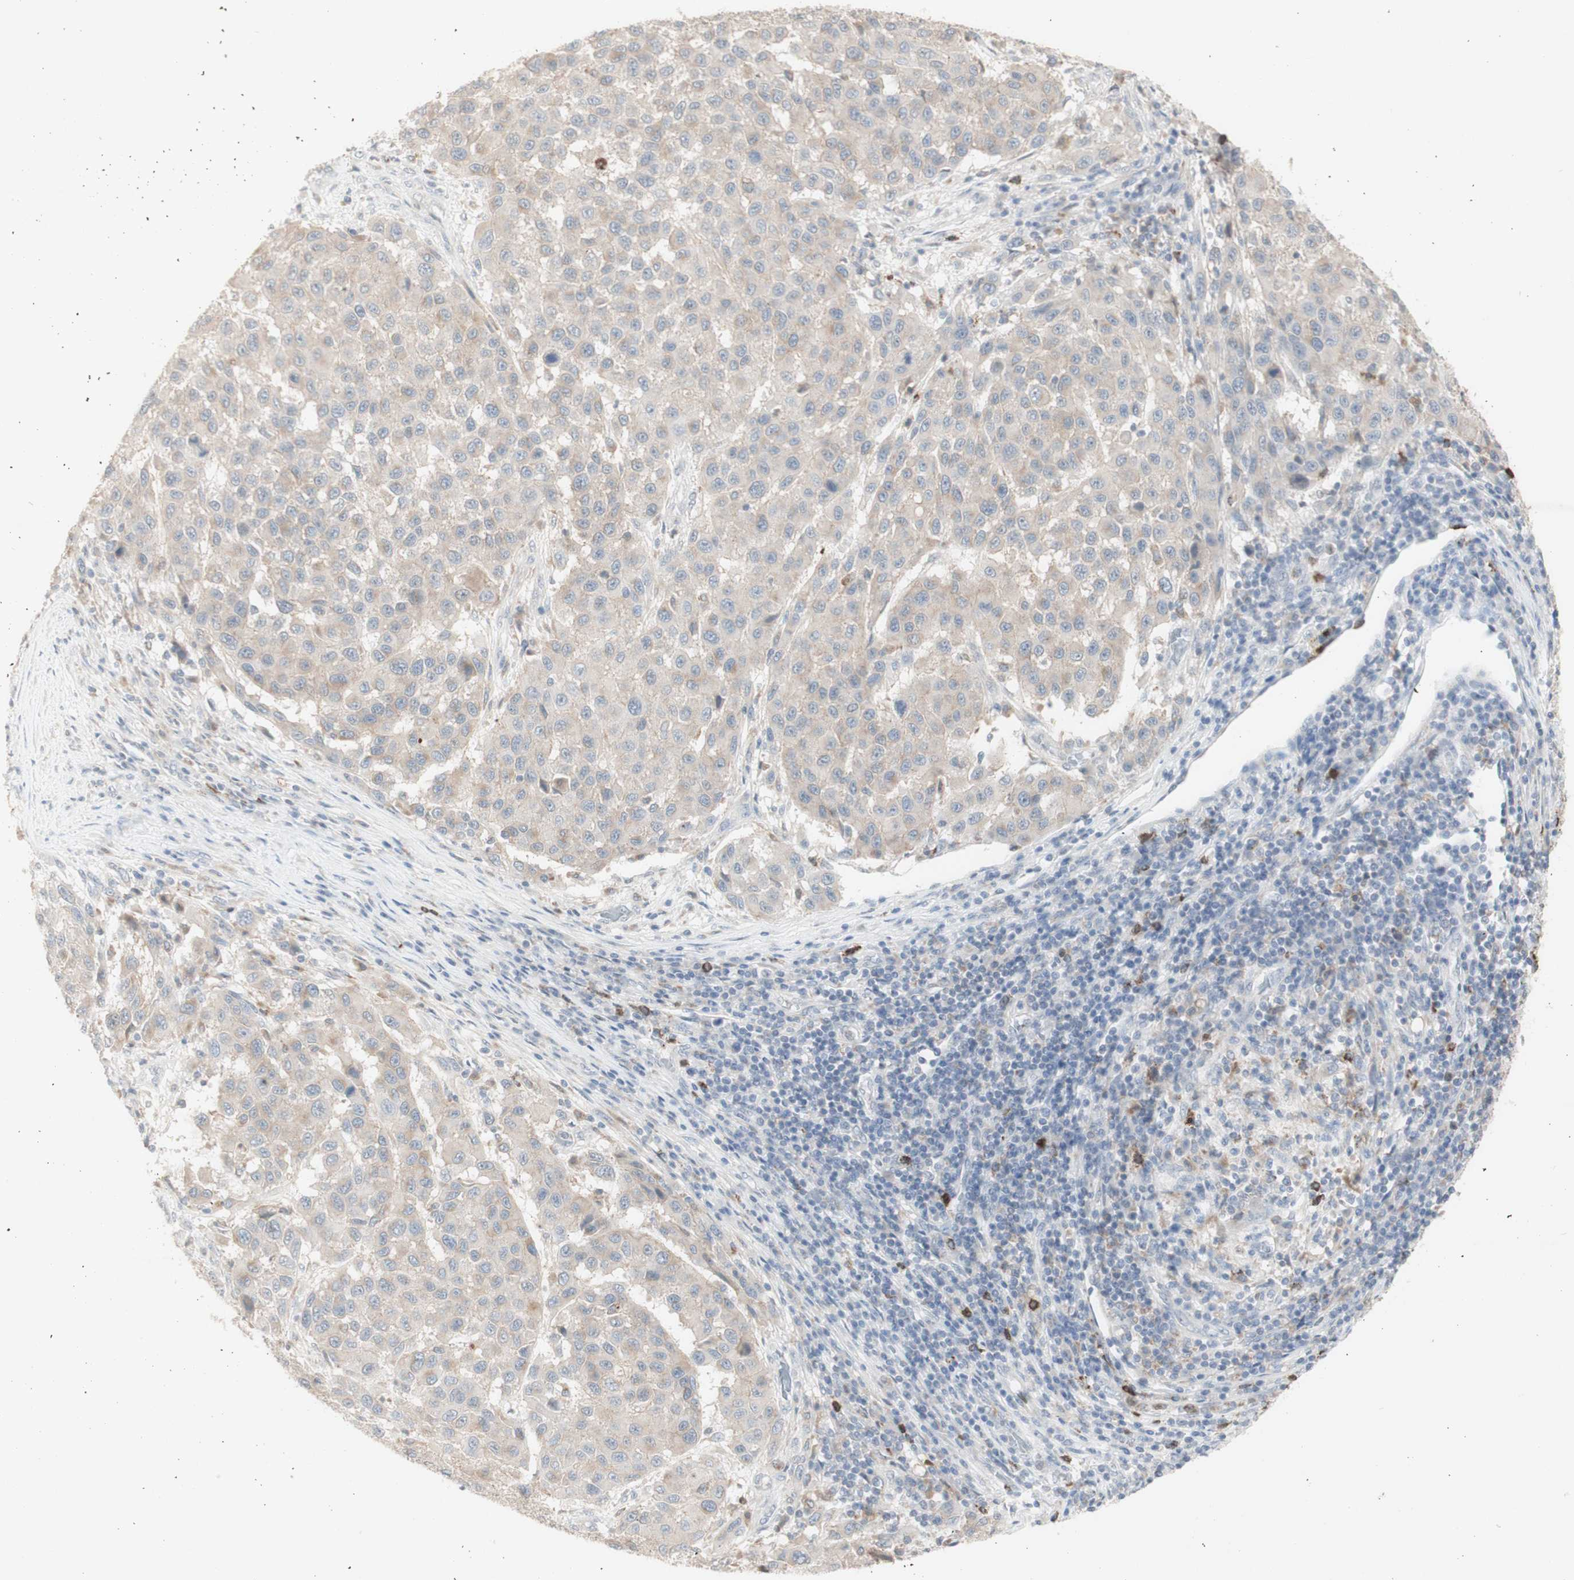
{"staining": {"intensity": "weak", "quantity": "<25%", "location": "cytoplasmic/membranous"}, "tissue": "melanoma", "cell_type": "Tumor cells", "image_type": "cancer", "snomed": [{"axis": "morphology", "description": "Malignant melanoma, Metastatic site"}, {"axis": "topography", "description": "Lymph node"}], "caption": "Melanoma was stained to show a protein in brown. There is no significant positivity in tumor cells. (DAB (3,3'-diaminobenzidine) immunohistochemistry, high magnification).", "gene": "ATP6V1B1", "patient": {"sex": "male", "age": 61}}